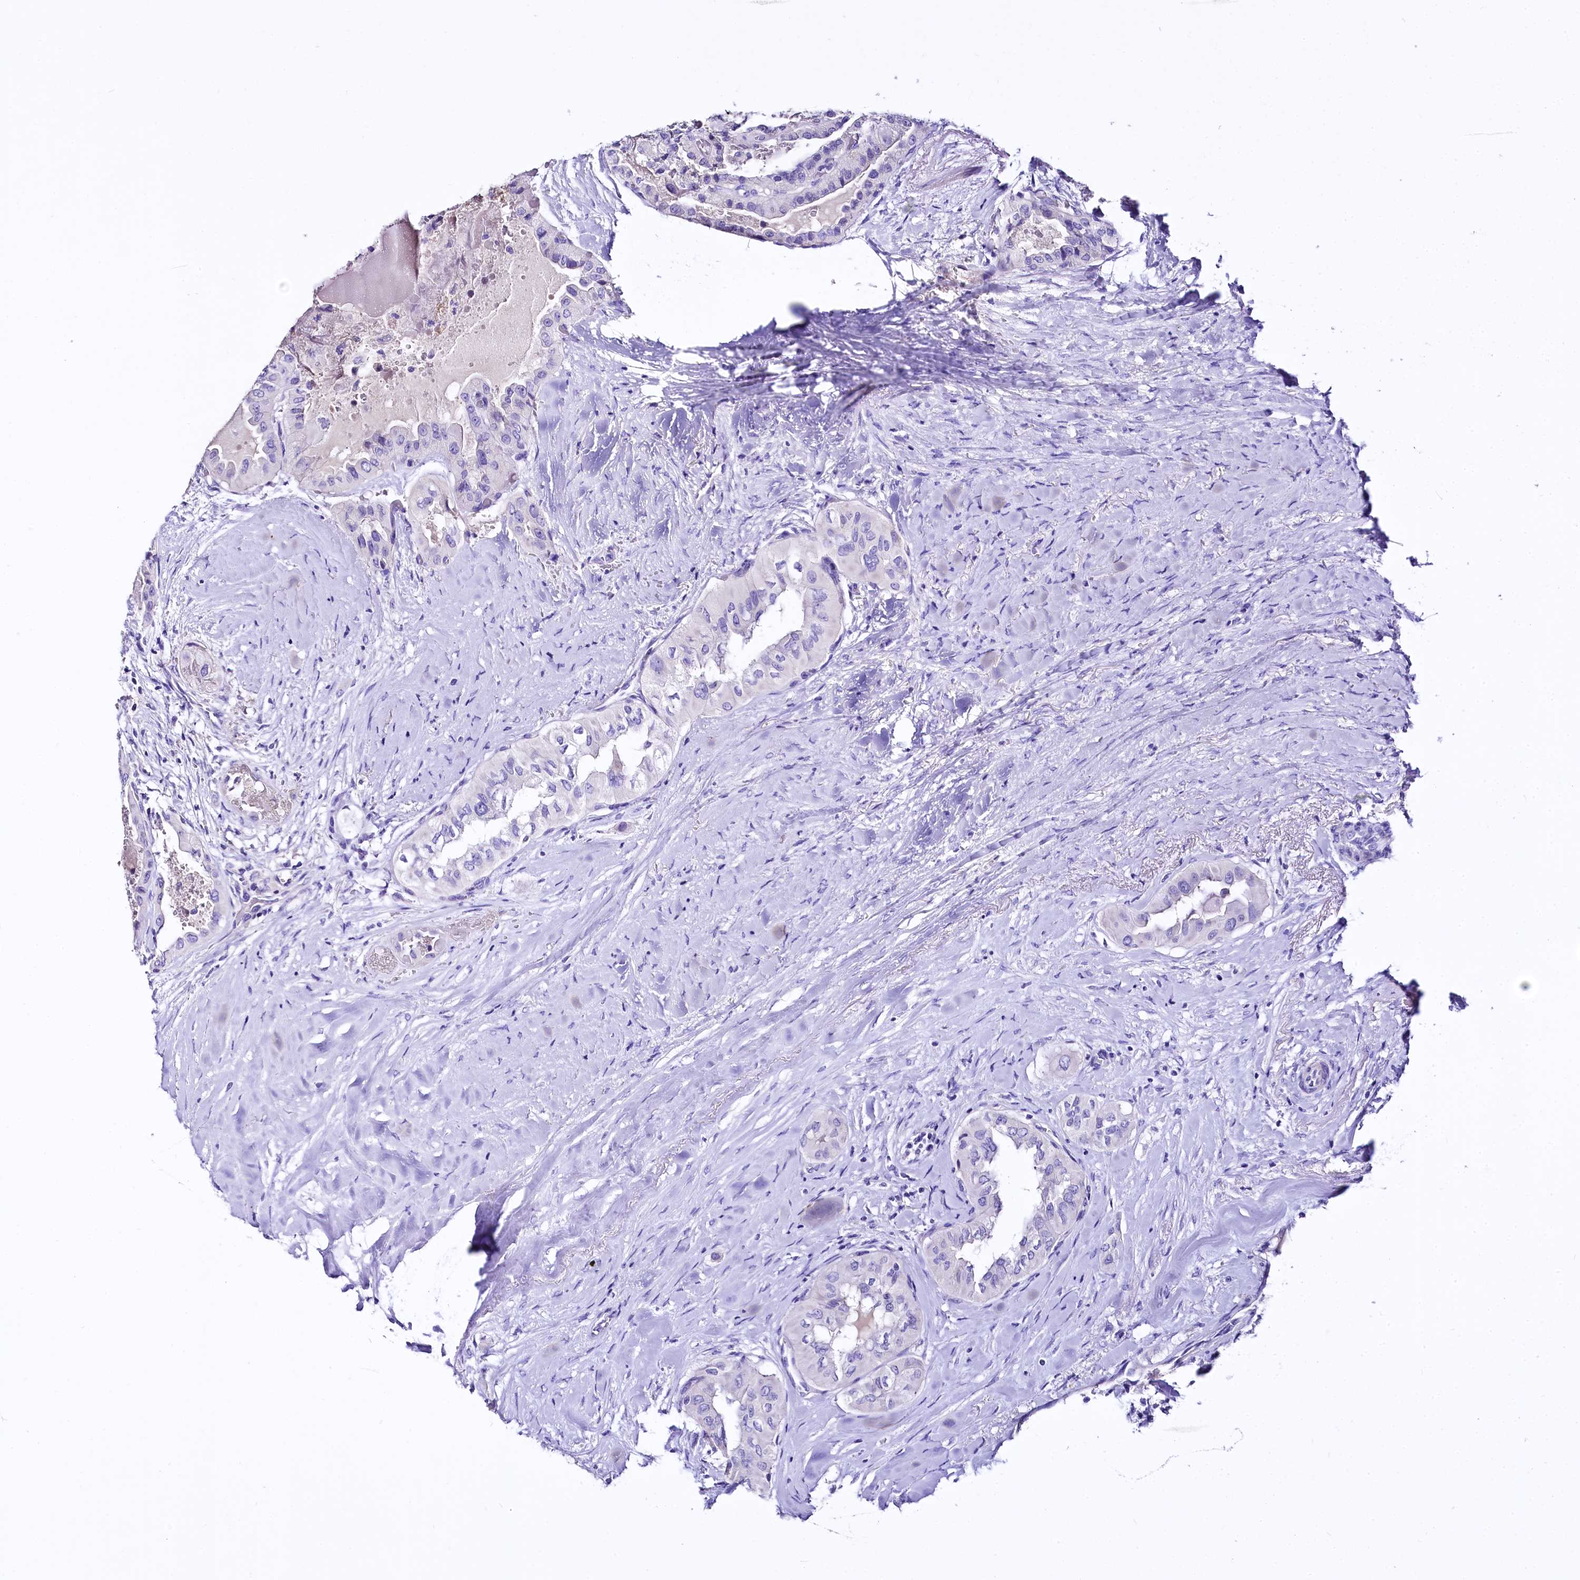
{"staining": {"intensity": "negative", "quantity": "none", "location": "none"}, "tissue": "thyroid cancer", "cell_type": "Tumor cells", "image_type": "cancer", "snomed": [{"axis": "morphology", "description": "Papillary adenocarcinoma, NOS"}, {"axis": "topography", "description": "Thyroid gland"}], "caption": "Tumor cells are negative for brown protein staining in thyroid papillary adenocarcinoma. The staining was performed using DAB to visualize the protein expression in brown, while the nuclei were stained in blue with hematoxylin (Magnification: 20x).", "gene": "A2ML1", "patient": {"sex": "female", "age": 59}}